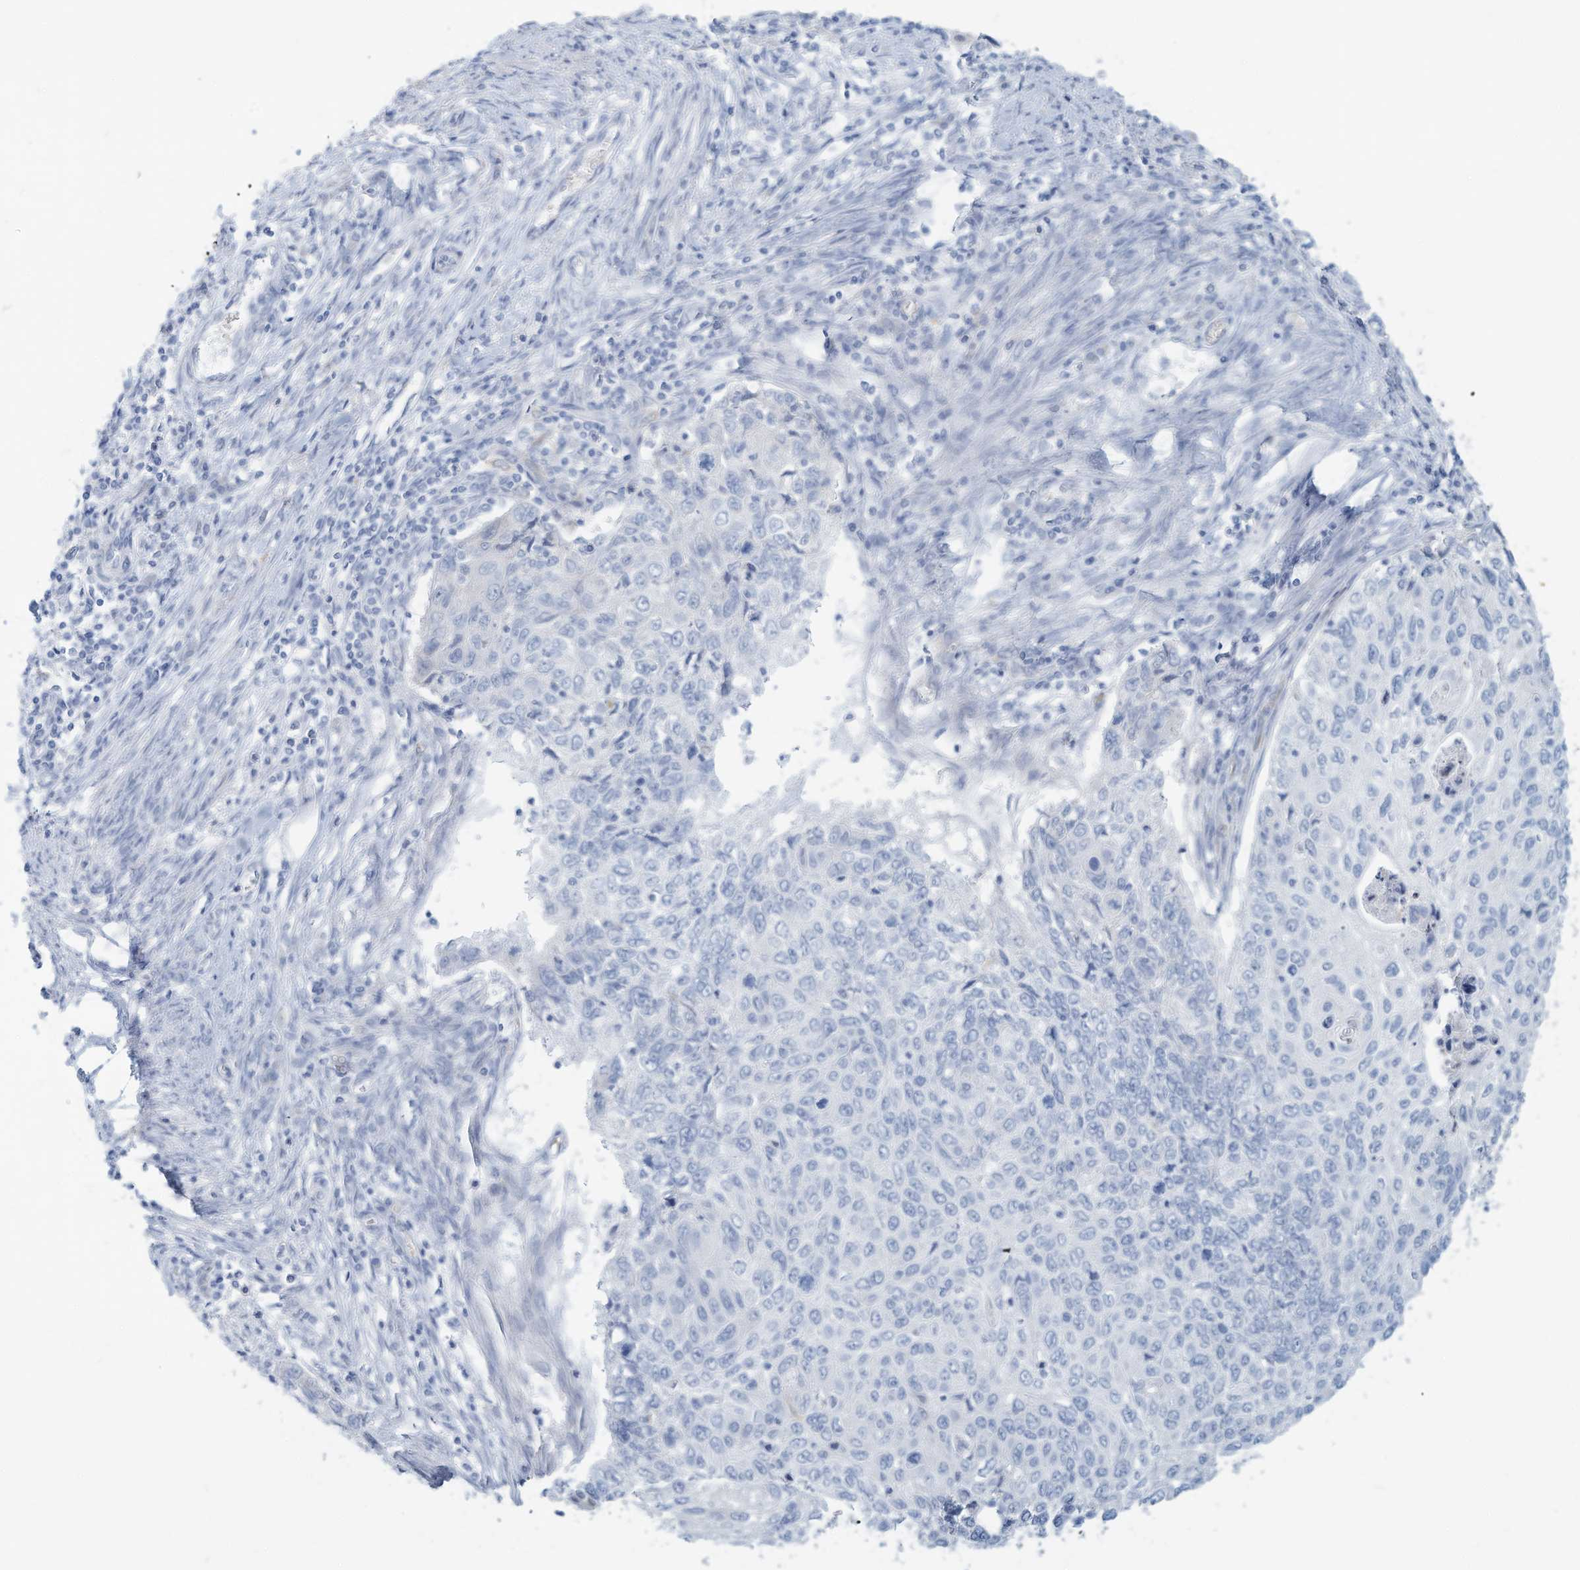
{"staining": {"intensity": "negative", "quantity": "none", "location": "none"}, "tissue": "cervical cancer", "cell_type": "Tumor cells", "image_type": "cancer", "snomed": [{"axis": "morphology", "description": "Squamous cell carcinoma, NOS"}, {"axis": "topography", "description": "Cervix"}], "caption": "Tumor cells are negative for protein expression in human cervical cancer. (Stains: DAB IHC with hematoxylin counter stain, Microscopy: brightfield microscopy at high magnification).", "gene": "ERI2", "patient": {"sex": "female", "age": 70}}